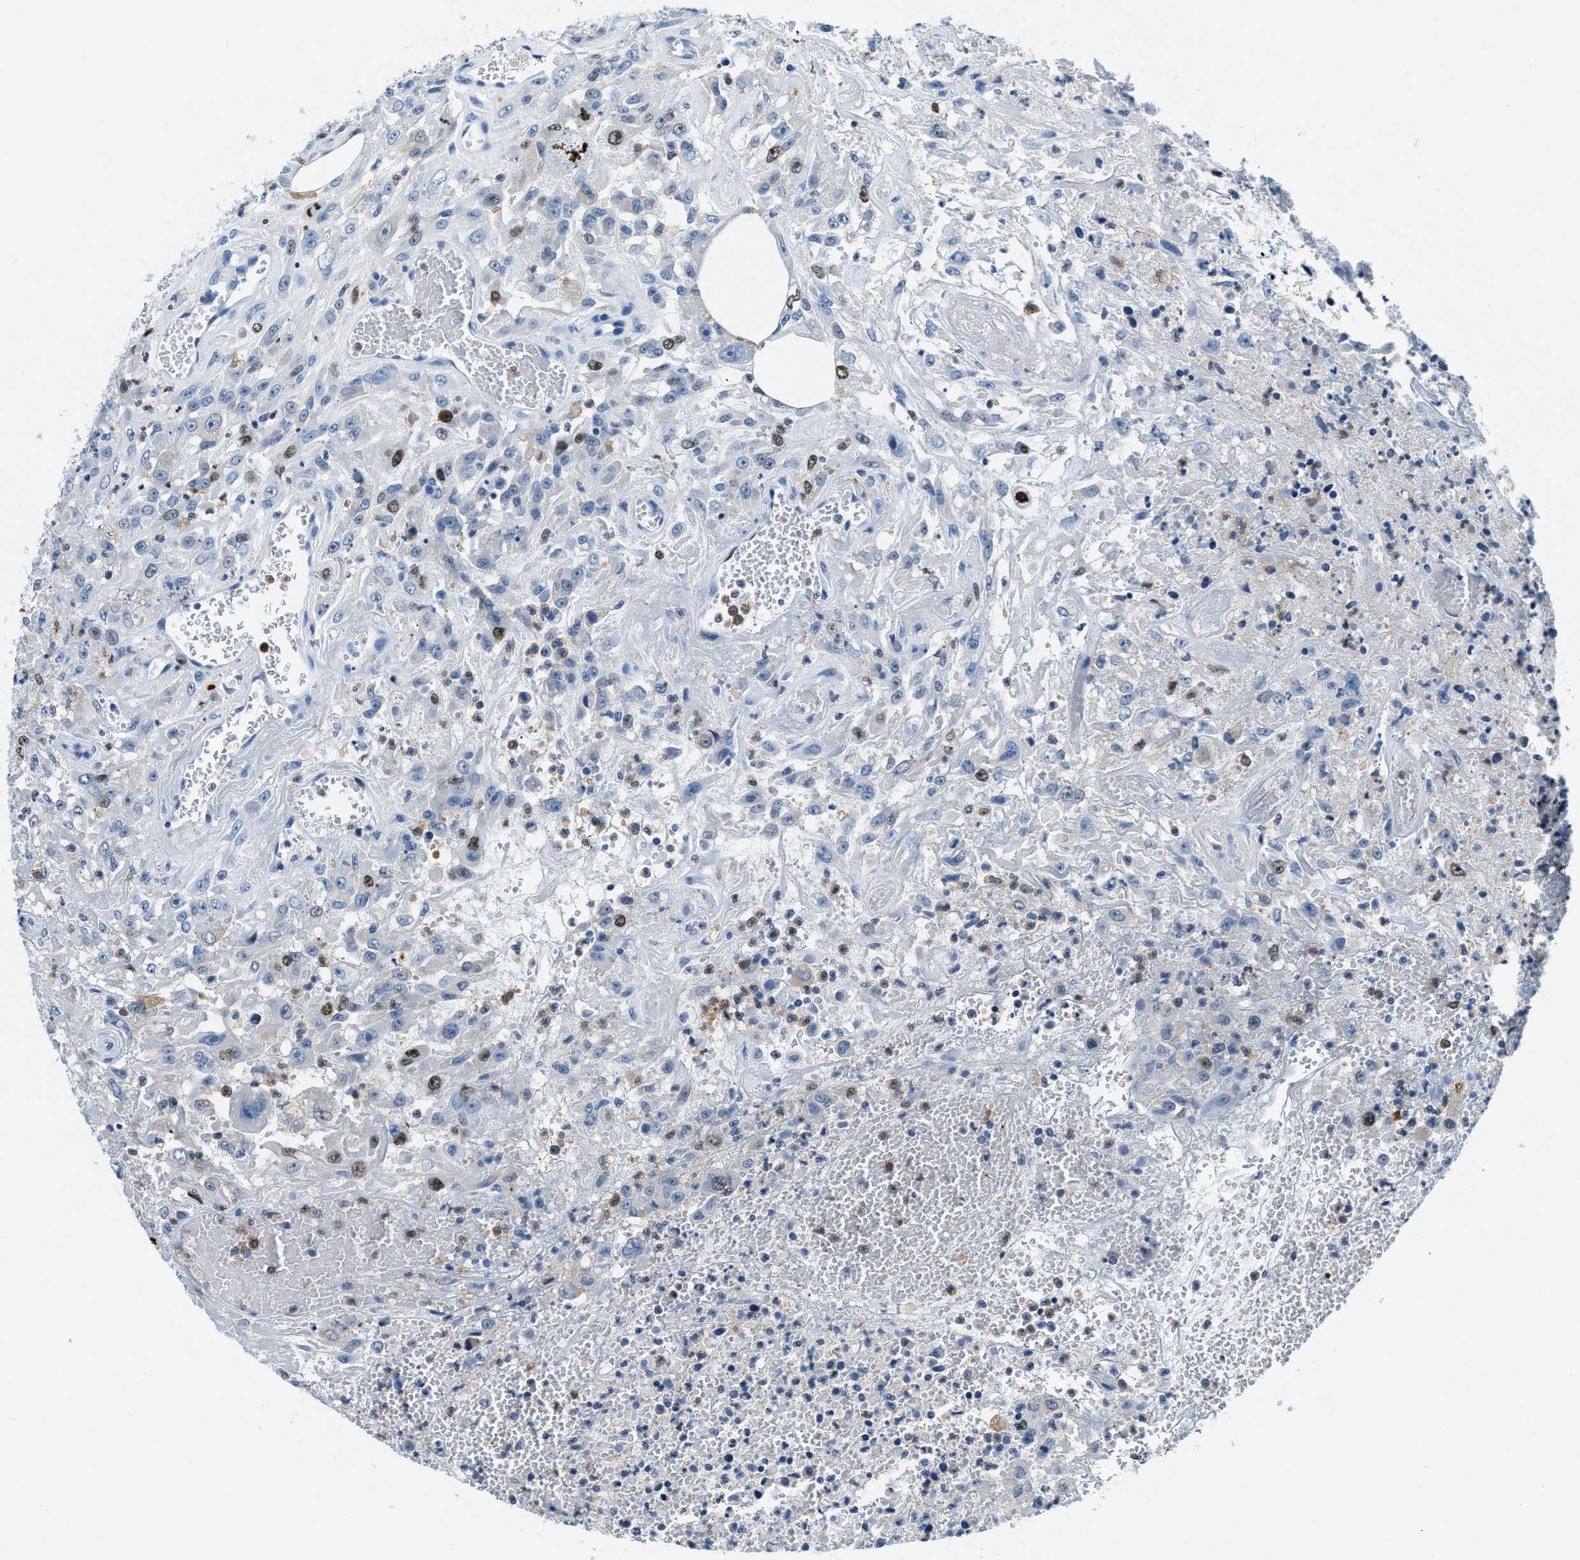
{"staining": {"intensity": "negative", "quantity": "none", "location": "none"}, "tissue": "urothelial cancer", "cell_type": "Tumor cells", "image_type": "cancer", "snomed": [{"axis": "morphology", "description": "Urothelial carcinoma, High grade"}, {"axis": "topography", "description": "Urinary bladder"}], "caption": "Human urothelial cancer stained for a protein using immunohistochemistry shows no expression in tumor cells.", "gene": "CAPG", "patient": {"sex": "male", "age": 46}}